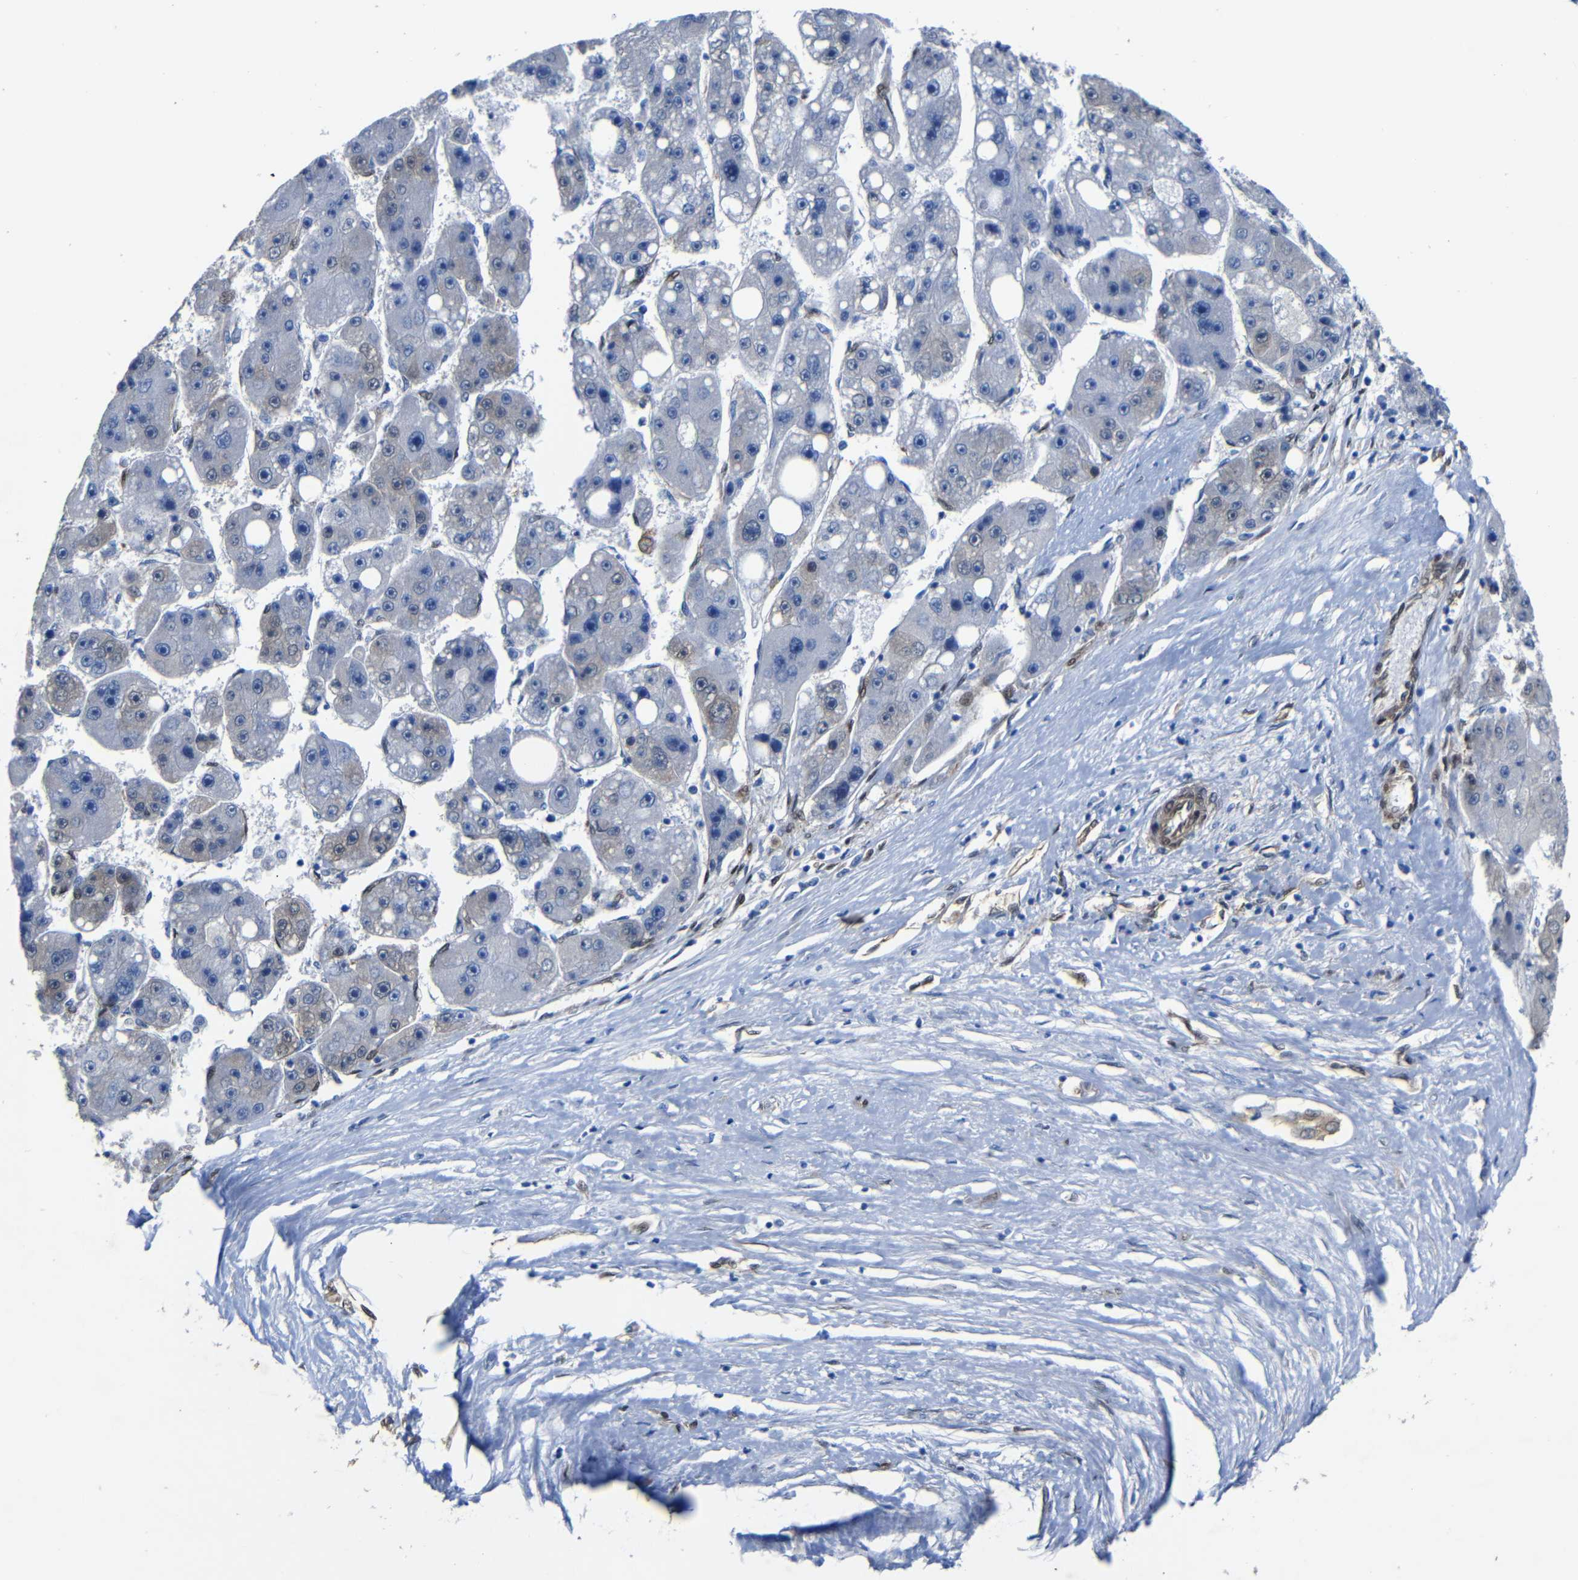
{"staining": {"intensity": "weak", "quantity": "<25%", "location": "cytoplasmic/membranous"}, "tissue": "liver cancer", "cell_type": "Tumor cells", "image_type": "cancer", "snomed": [{"axis": "morphology", "description": "Carcinoma, Hepatocellular, NOS"}, {"axis": "topography", "description": "Liver"}], "caption": "DAB immunohistochemical staining of human liver cancer (hepatocellular carcinoma) displays no significant positivity in tumor cells.", "gene": "YAP1", "patient": {"sex": "female", "age": 61}}